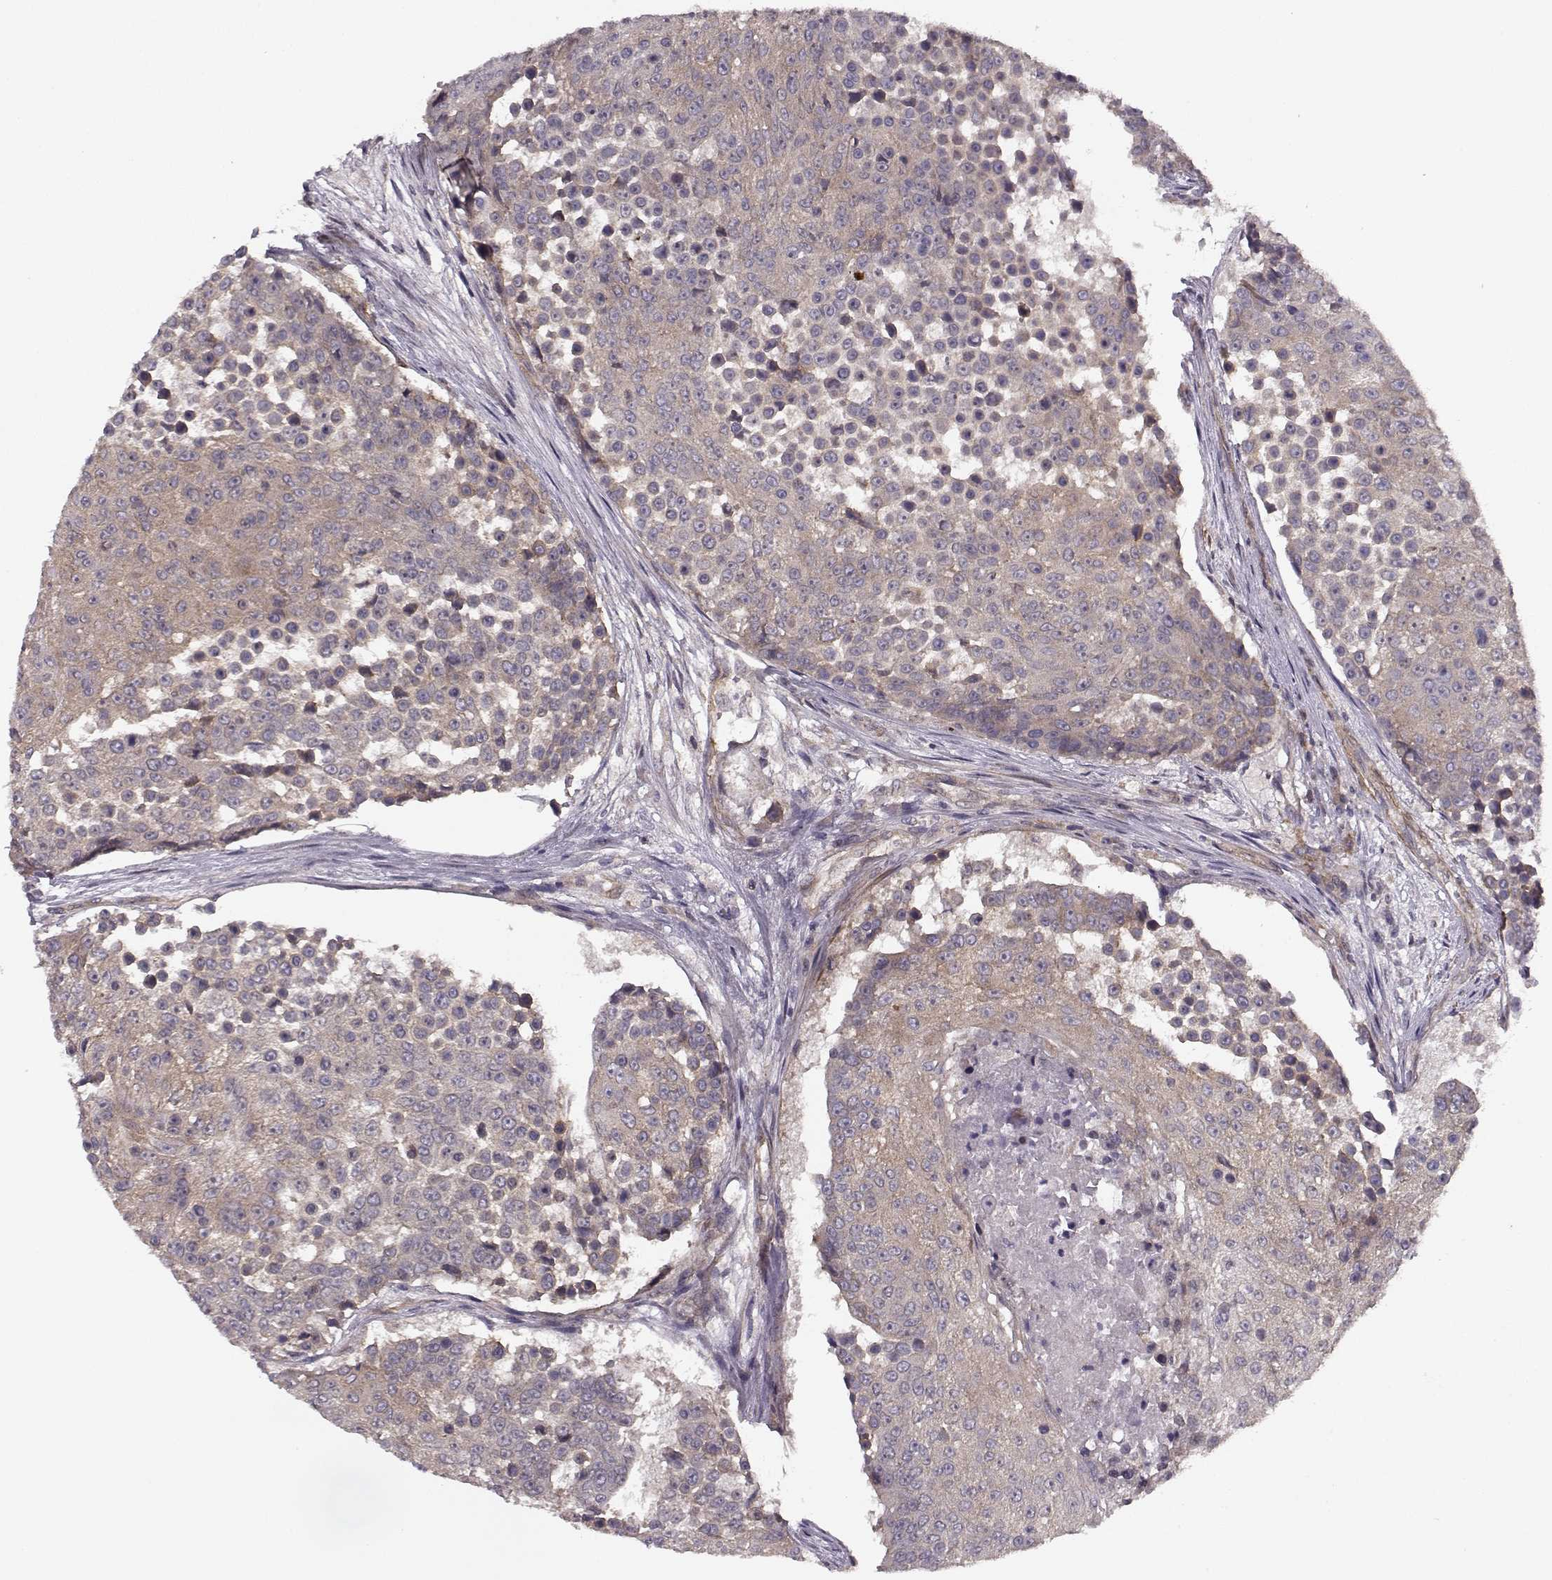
{"staining": {"intensity": "weak", "quantity": "<25%", "location": "cytoplasmic/membranous"}, "tissue": "urothelial cancer", "cell_type": "Tumor cells", "image_type": "cancer", "snomed": [{"axis": "morphology", "description": "Urothelial carcinoma, High grade"}, {"axis": "topography", "description": "Urinary bladder"}], "caption": "Tumor cells are negative for brown protein staining in high-grade urothelial carcinoma.", "gene": "SLAIN2", "patient": {"sex": "female", "age": 63}}